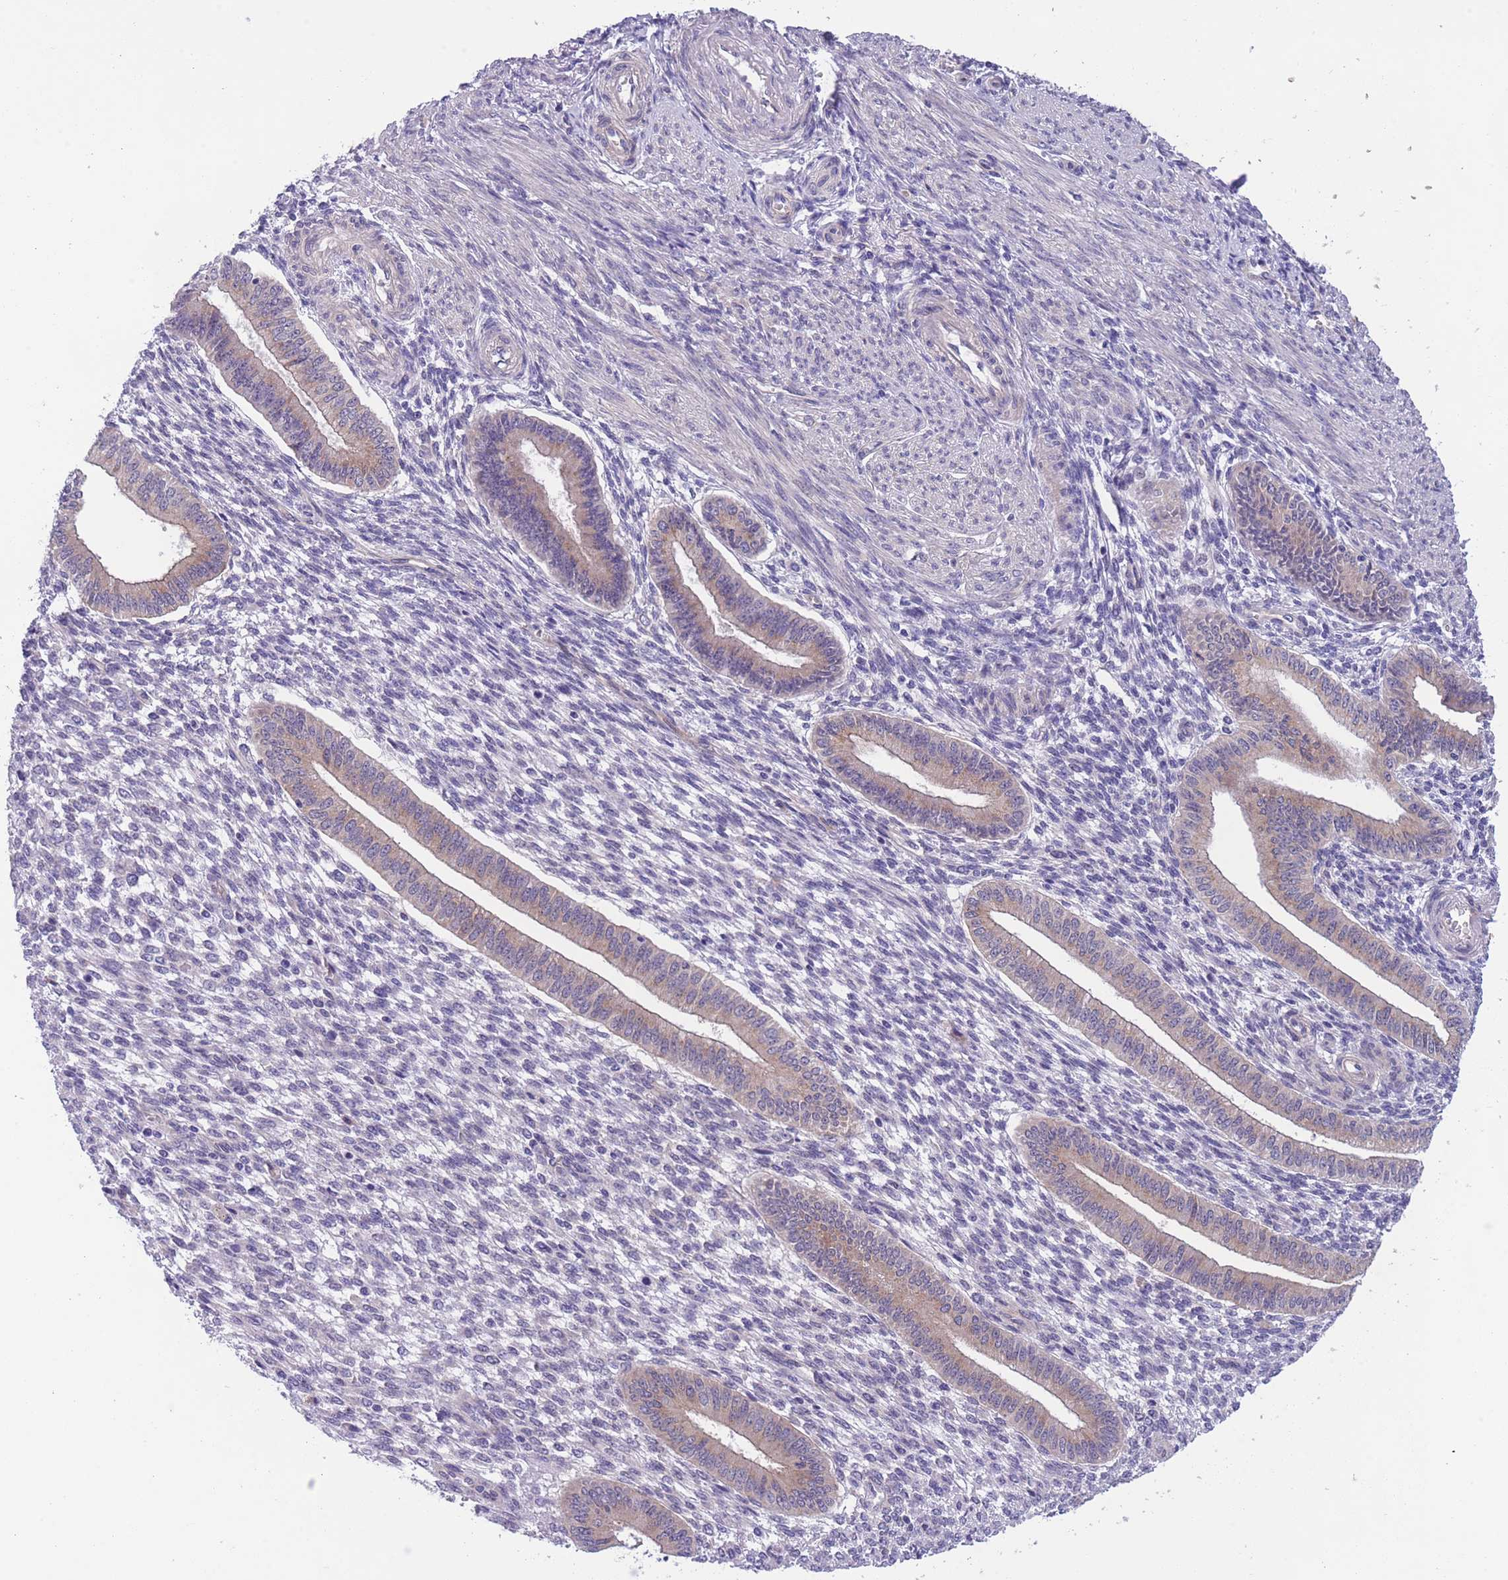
{"staining": {"intensity": "negative", "quantity": "none", "location": "none"}, "tissue": "endometrium", "cell_type": "Cells in endometrial stroma", "image_type": "normal", "snomed": [{"axis": "morphology", "description": "Normal tissue, NOS"}, {"axis": "topography", "description": "Endometrium"}], "caption": "There is no significant expression in cells in endometrial stroma of endometrium. (Immunohistochemistry (ihc), brightfield microscopy, high magnification).", "gene": "WWOX", "patient": {"sex": "female", "age": 36}}